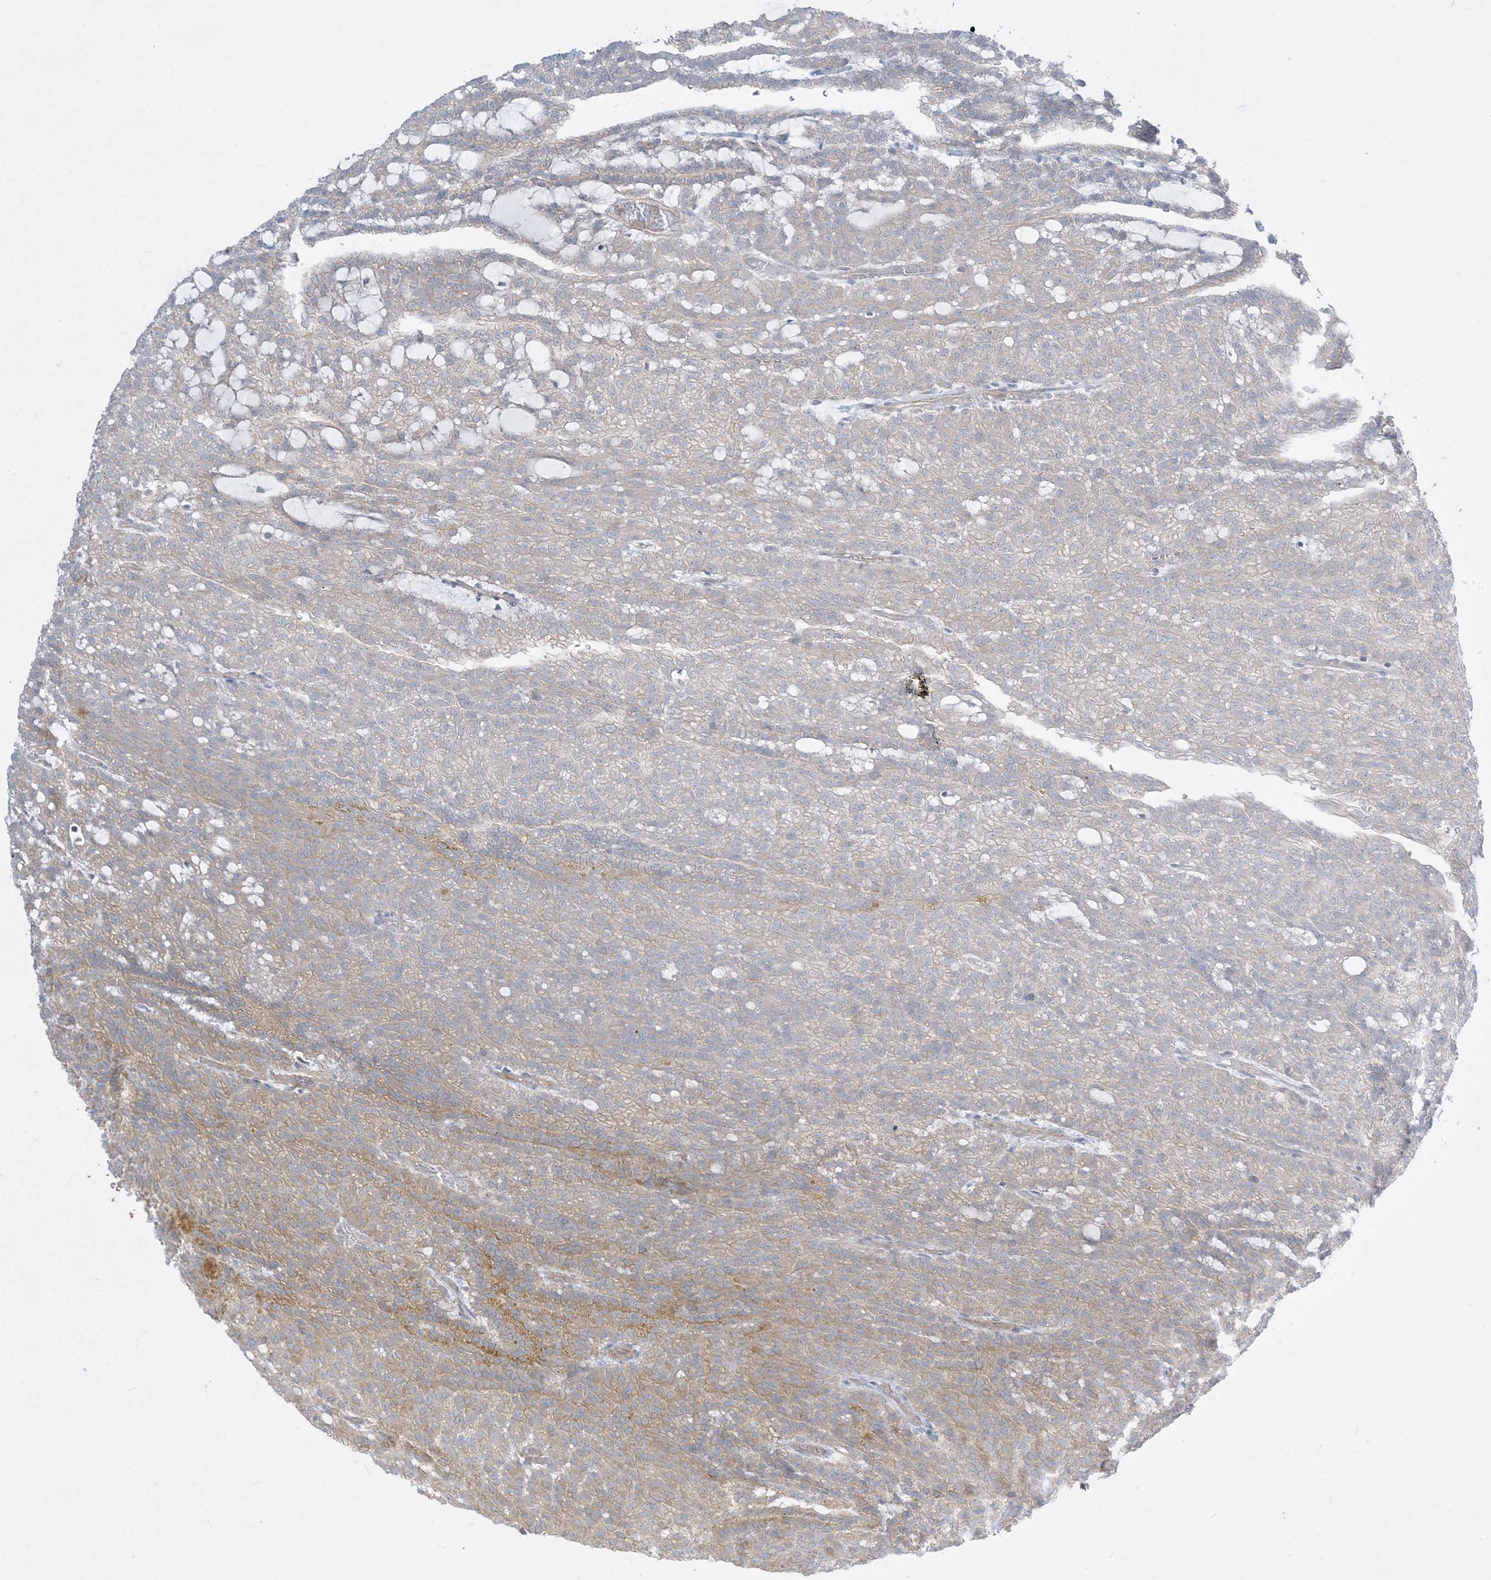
{"staining": {"intensity": "moderate", "quantity": "<25%", "location": "cytoplasmic/membranous"}, "tissue": "renal cancer", "cell_type": "Tumor cells", "image_type": "cancer", "snomed": [{"axis": "morphology", "description": "Adenocarcinoma, NOS"}, {"axis": "topography", "description": "Kidney"}], "caption": "Protein expression analysis of human renal cancer (adenocarcinoma) reveals moderate cytoplasmic/membranous expression in approximately <25% of tumor cells.", "gene": "ARHGEF9", "patient": {"sex": "male", "age": 63}}